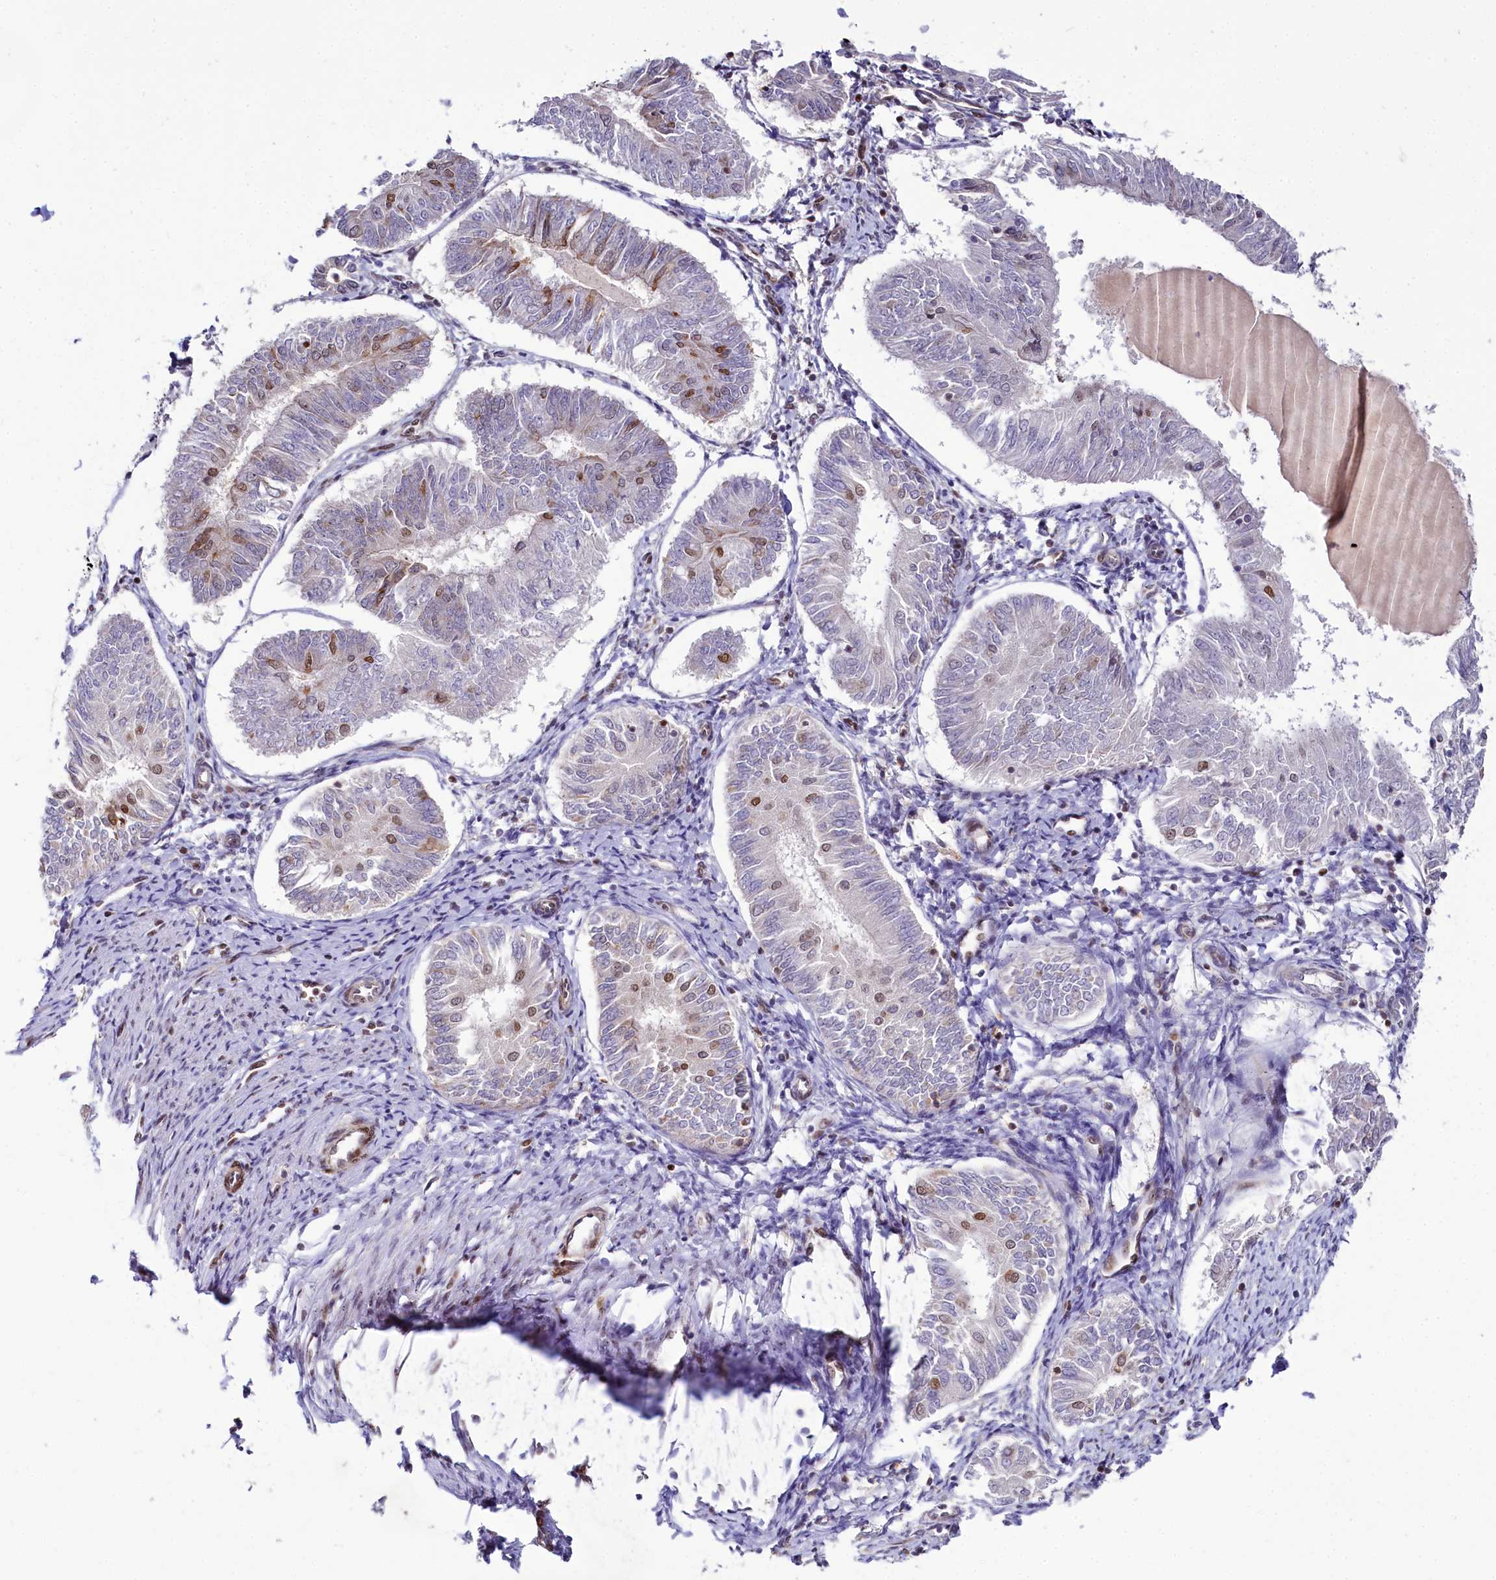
{"staining": {"intensity": "moderate", "quantity": "<25%", "location": "cytoplasmic/membranous,nuclear"}, "tissue": "endometrial cancer", "cell_type": "Tumor cells", "image_type": "cancer", "snomed": [{"axis": "morphology", "description": "Adenocarcinoma, NOS"}, {"axis": "topography", "description": "Endometrium"}], "caption": "Moderate cytoplasmic/membranous and nuclear expression is seen in approximately <25% of tumor cells in adenocarcinoma (endometrial). (DAB IHC with brightfield microscopy, high magnification).", "gene": "TCOF1", "patient": {"sex": "female", "age": 58}}